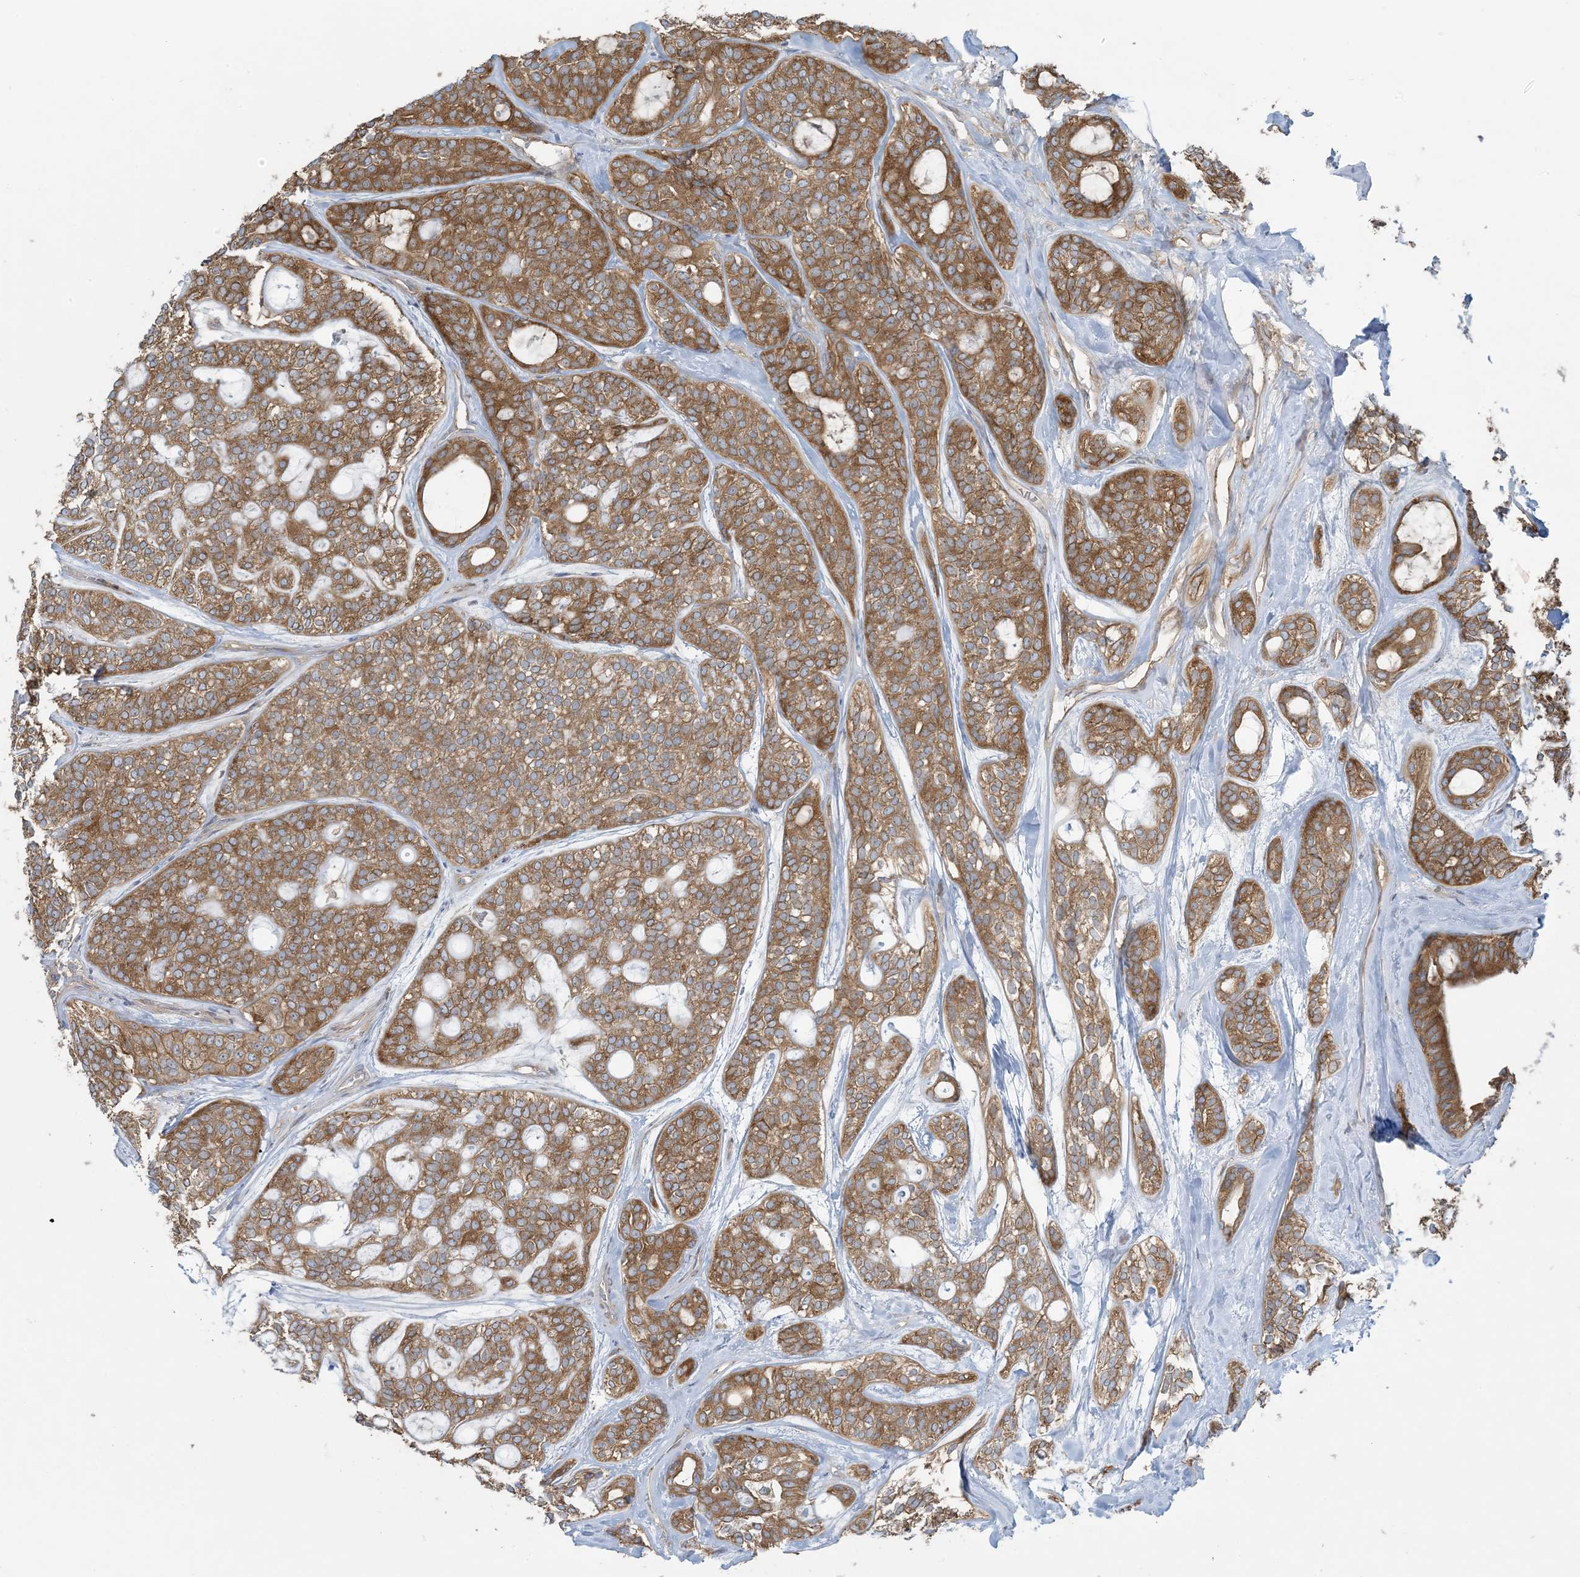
{"staining": {"intensity": "strong", "quantity": ">75%", "location": "cytoplasmic/membranous"}, "tissue": "head and neck cancer", "cell_type": "Tumor cells", "image_type": "cancer", "snomed": [{"axis": "morphology", "description": "Adenocarcinoma, NOS"}, {"axis": "topography", "description": "Head-Neck"}], "caption": "Human adenocarcinoma (head and neck) stained with a brown dye reveals strong cytoplasmic/membranous positive staining in about >75% of tumor cells.", "gene": "OLA1", "patient": {"sex": "male", "age": 66}}